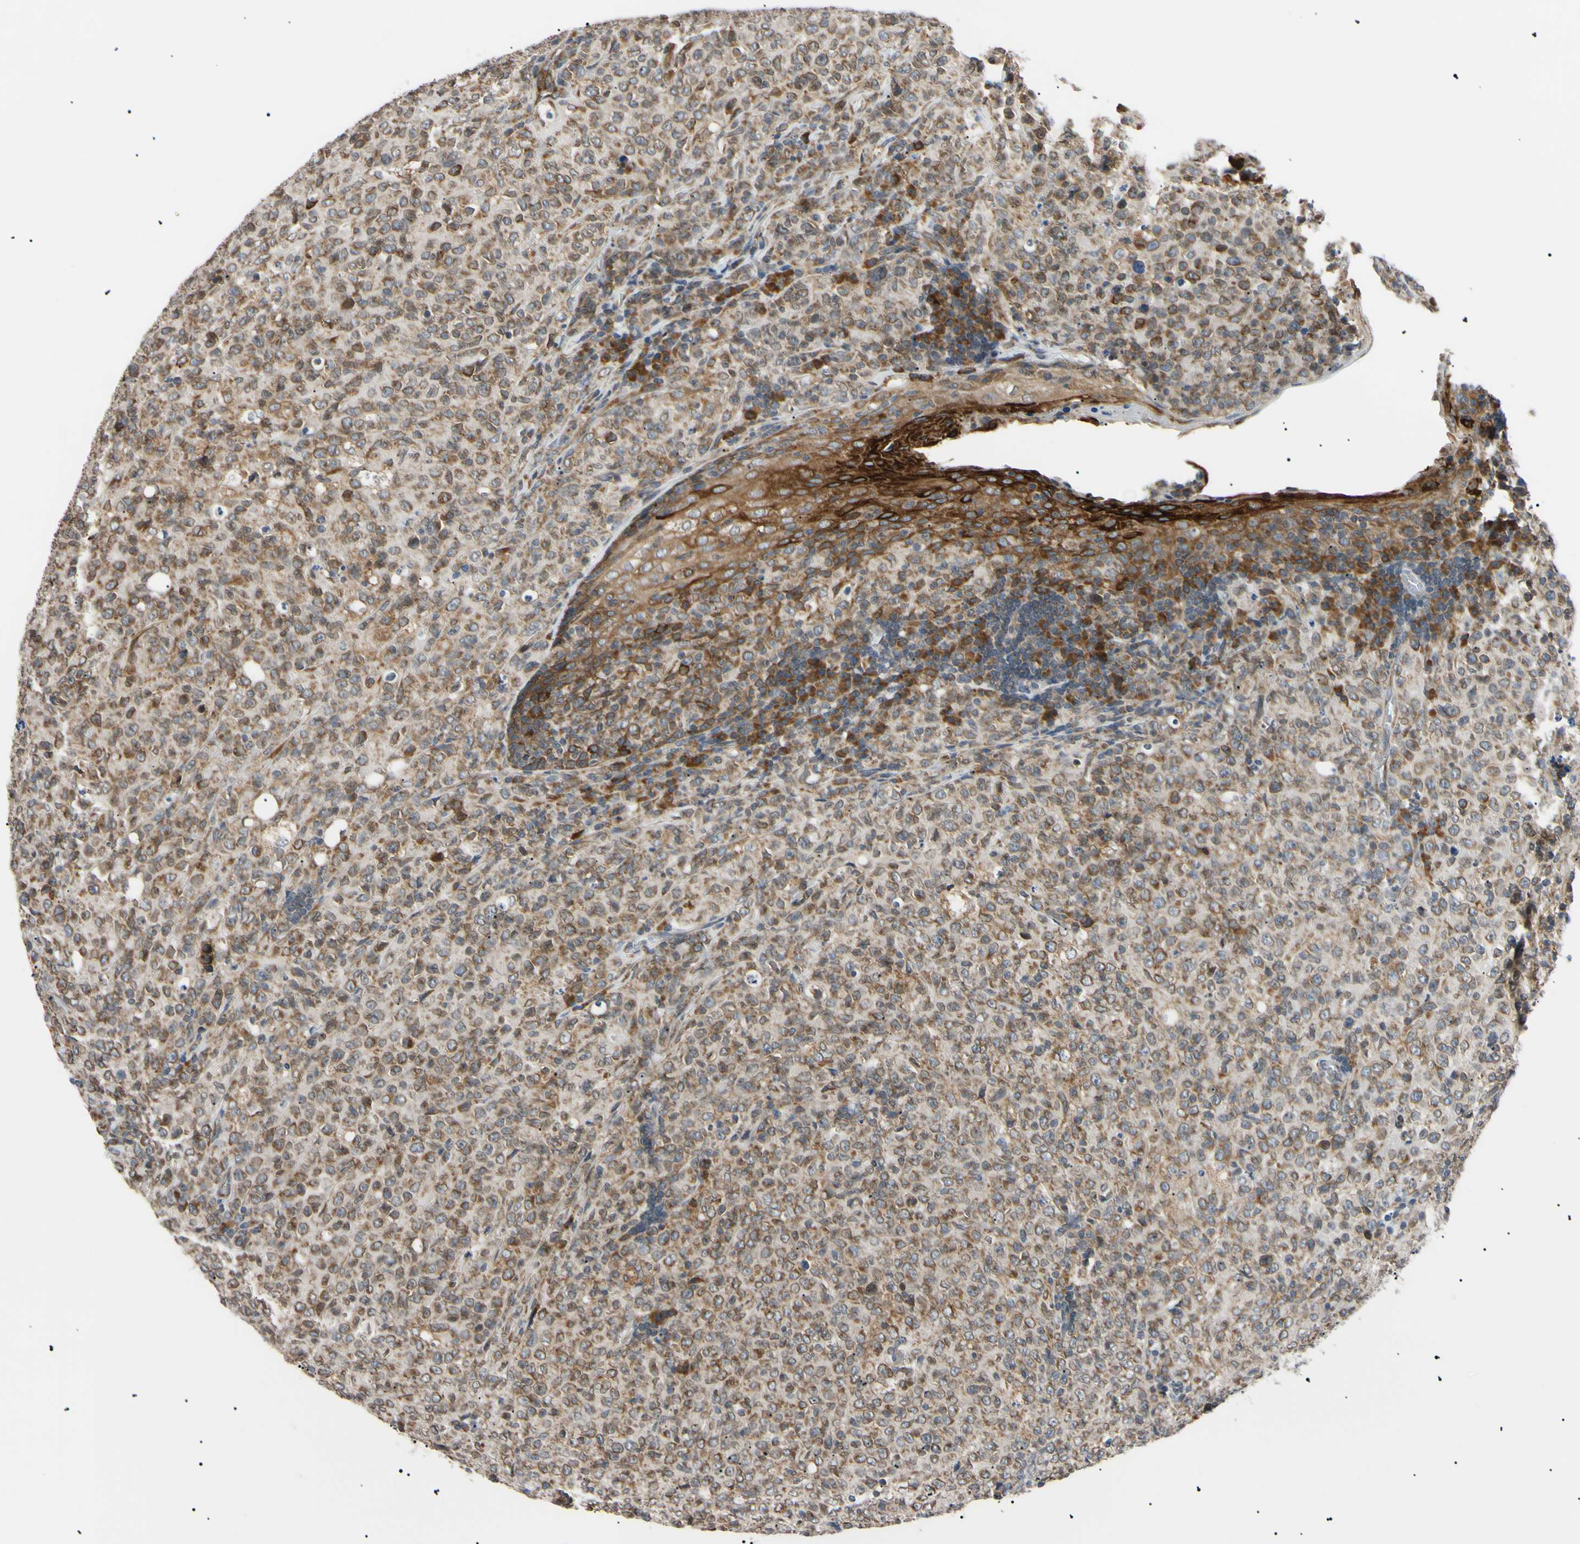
{"staining": {"intensity": "moderate", "quantity": ">75%", "location": "cytoplasmic/membranous"}, "tissue": "lymphoma", "cell_type": "Tumor cells", "image_type": "cancer", "snomed": [{"axis": "morphology", "description": "Malignant lymphoma, non-Hodgkin's type, High grade"}, {"axis": "topography", "description": "Tonsil"}], "caption": "High-grade malignant lymphoma, non-Hodgkin's type stained with a protein marker displays moderate staining in tumor cells.", "gene": "VAPA", "patient": {"sex": "female", "age": 36}}